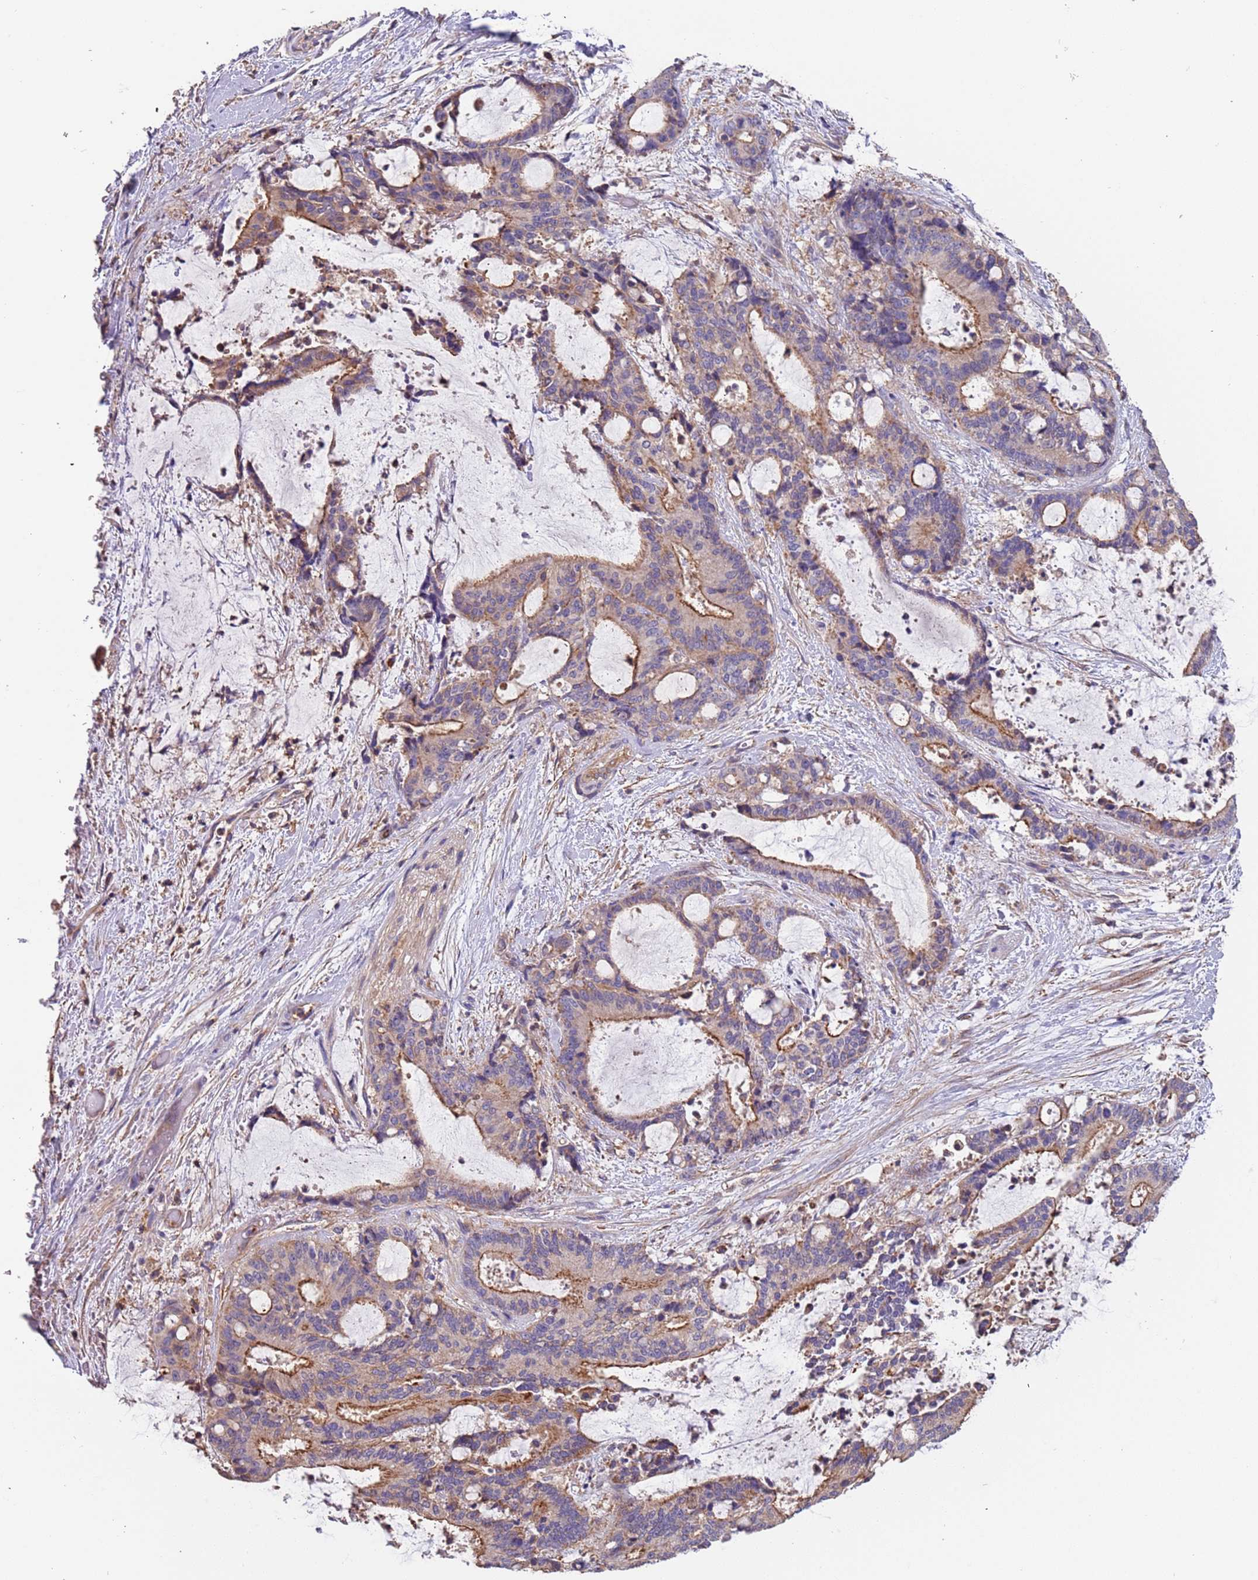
{"staining": {"intensity": "moderate", "quantity": "<25%", "location": "cytoplasmic/membranous"}, "tissue": "liver cancer", "cell_type": "Tumor cells", "image_type": "cancer", "snomed": [{"axis": "morphology", "description": "Normal tissue, NOS"}, {"axis": "morphology", "description": "Cholangiocarcinoma"}, {"axis": "topography", "description": "Liver"}, {"axis": "topography", "description": "Peripheral nerve tissue"}], "caption": "Immunohistochemical staining of human liver cholangiocarcinoma reveals low levels of moderate cytoplasmic/membranous staining in approximately <25% of tumor cells. (Stains: DAB in brown, nuclei in blue, Microscopy: brightfield microscopy at high magnification).", "gene": "SYT4", "patient": {"sex": "female", "age": 73}}